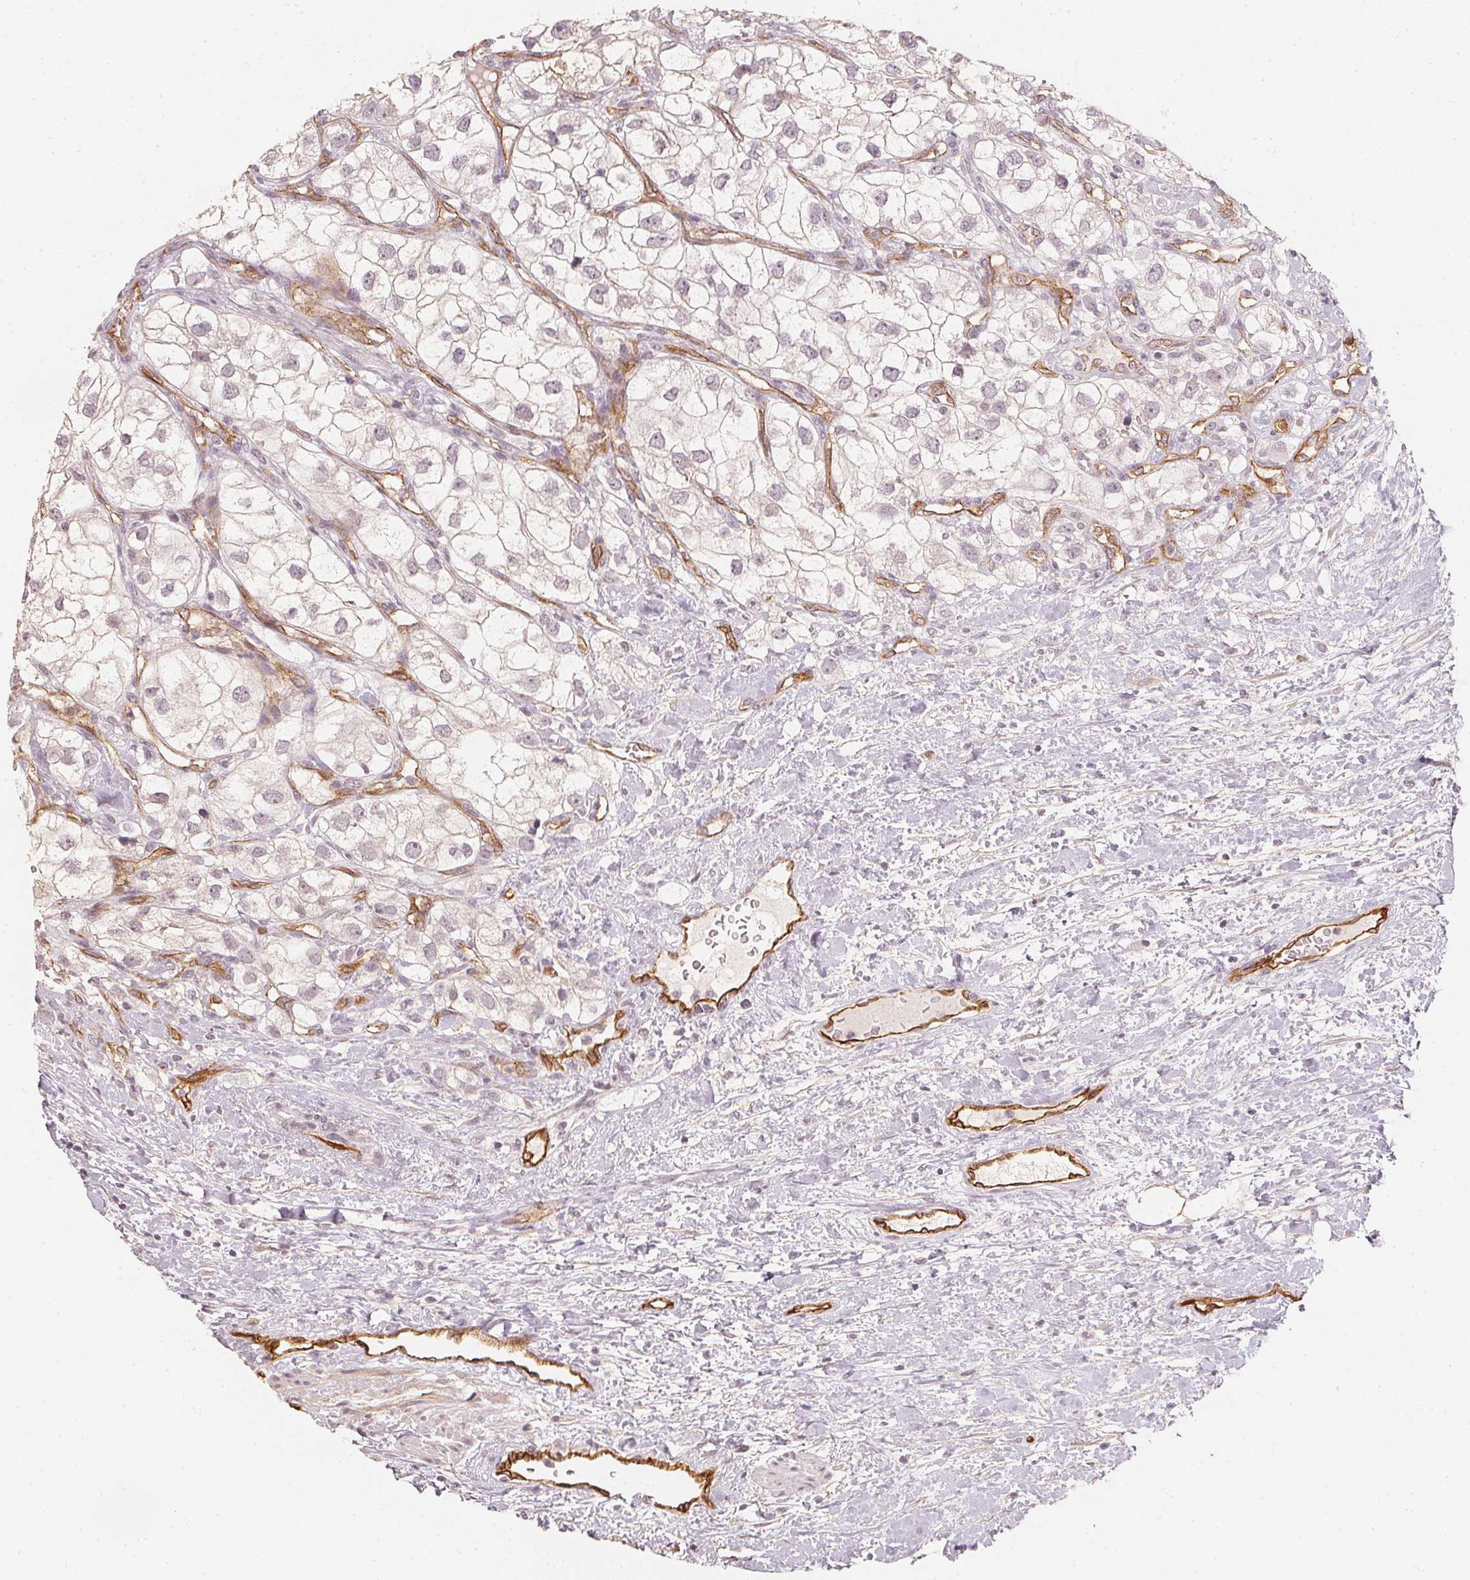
{"staining": {"intensity": "negative", "quantity": "none", "location": "none"}, "tissue": "renal cancer", "cell_type": "Tumor cells", "image_type": "cancer", "snomed": [{"axis": "morphology", "description": "Adenocarcinoma, NOS"}, {"axis": "topography", "description": "Kidney"}], "caption": "Tumor cells are negative for protein expression in human adenocarcinoma (renal). The staining is performed using DAB (3,3'-diaminobenzidine) brown chromogen with nuclei counter-stained in using hematoxylin.", "gene": "CIB1", "patient": {"sex": "male", "age": 59}}